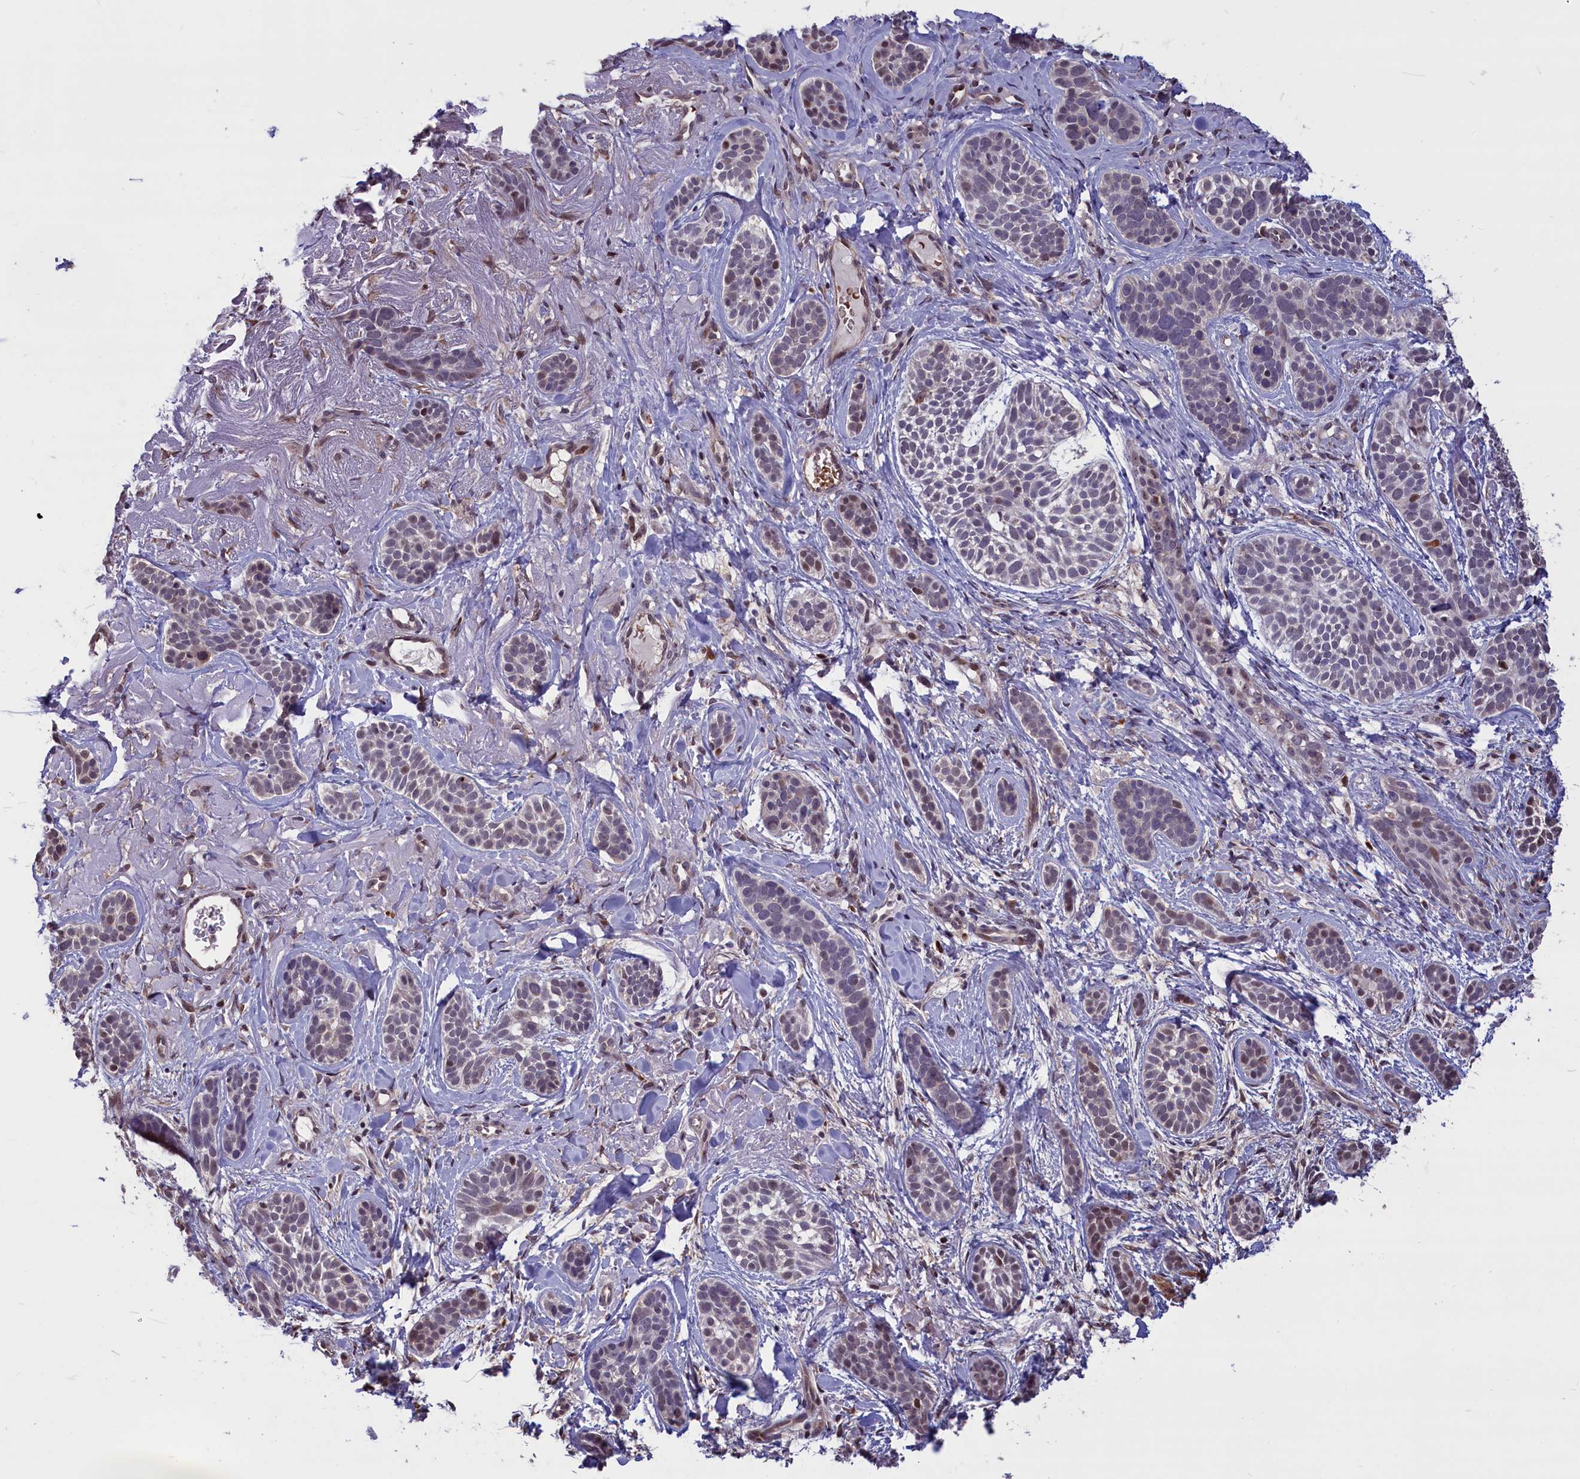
{"staining": {"intensity": "moderate", "quantity": "<25%", "location": "nuclear"}, "tissue": "skin cancer", "cell_type": "Tumor cells", "image_type": "cancer", "snomed": [{"axis": "morphology", "description": "Basal cell carcinoma"}, {"axis": "topography", "description": "Skin"}], "caption": "Moderate nuclear positivity for a protein is present in about <25% of tumor cells of skin cancer using immunohistochemistry (IHC).", "gene": "SHFL", "patient": {"sex": "male", "age": 71}}